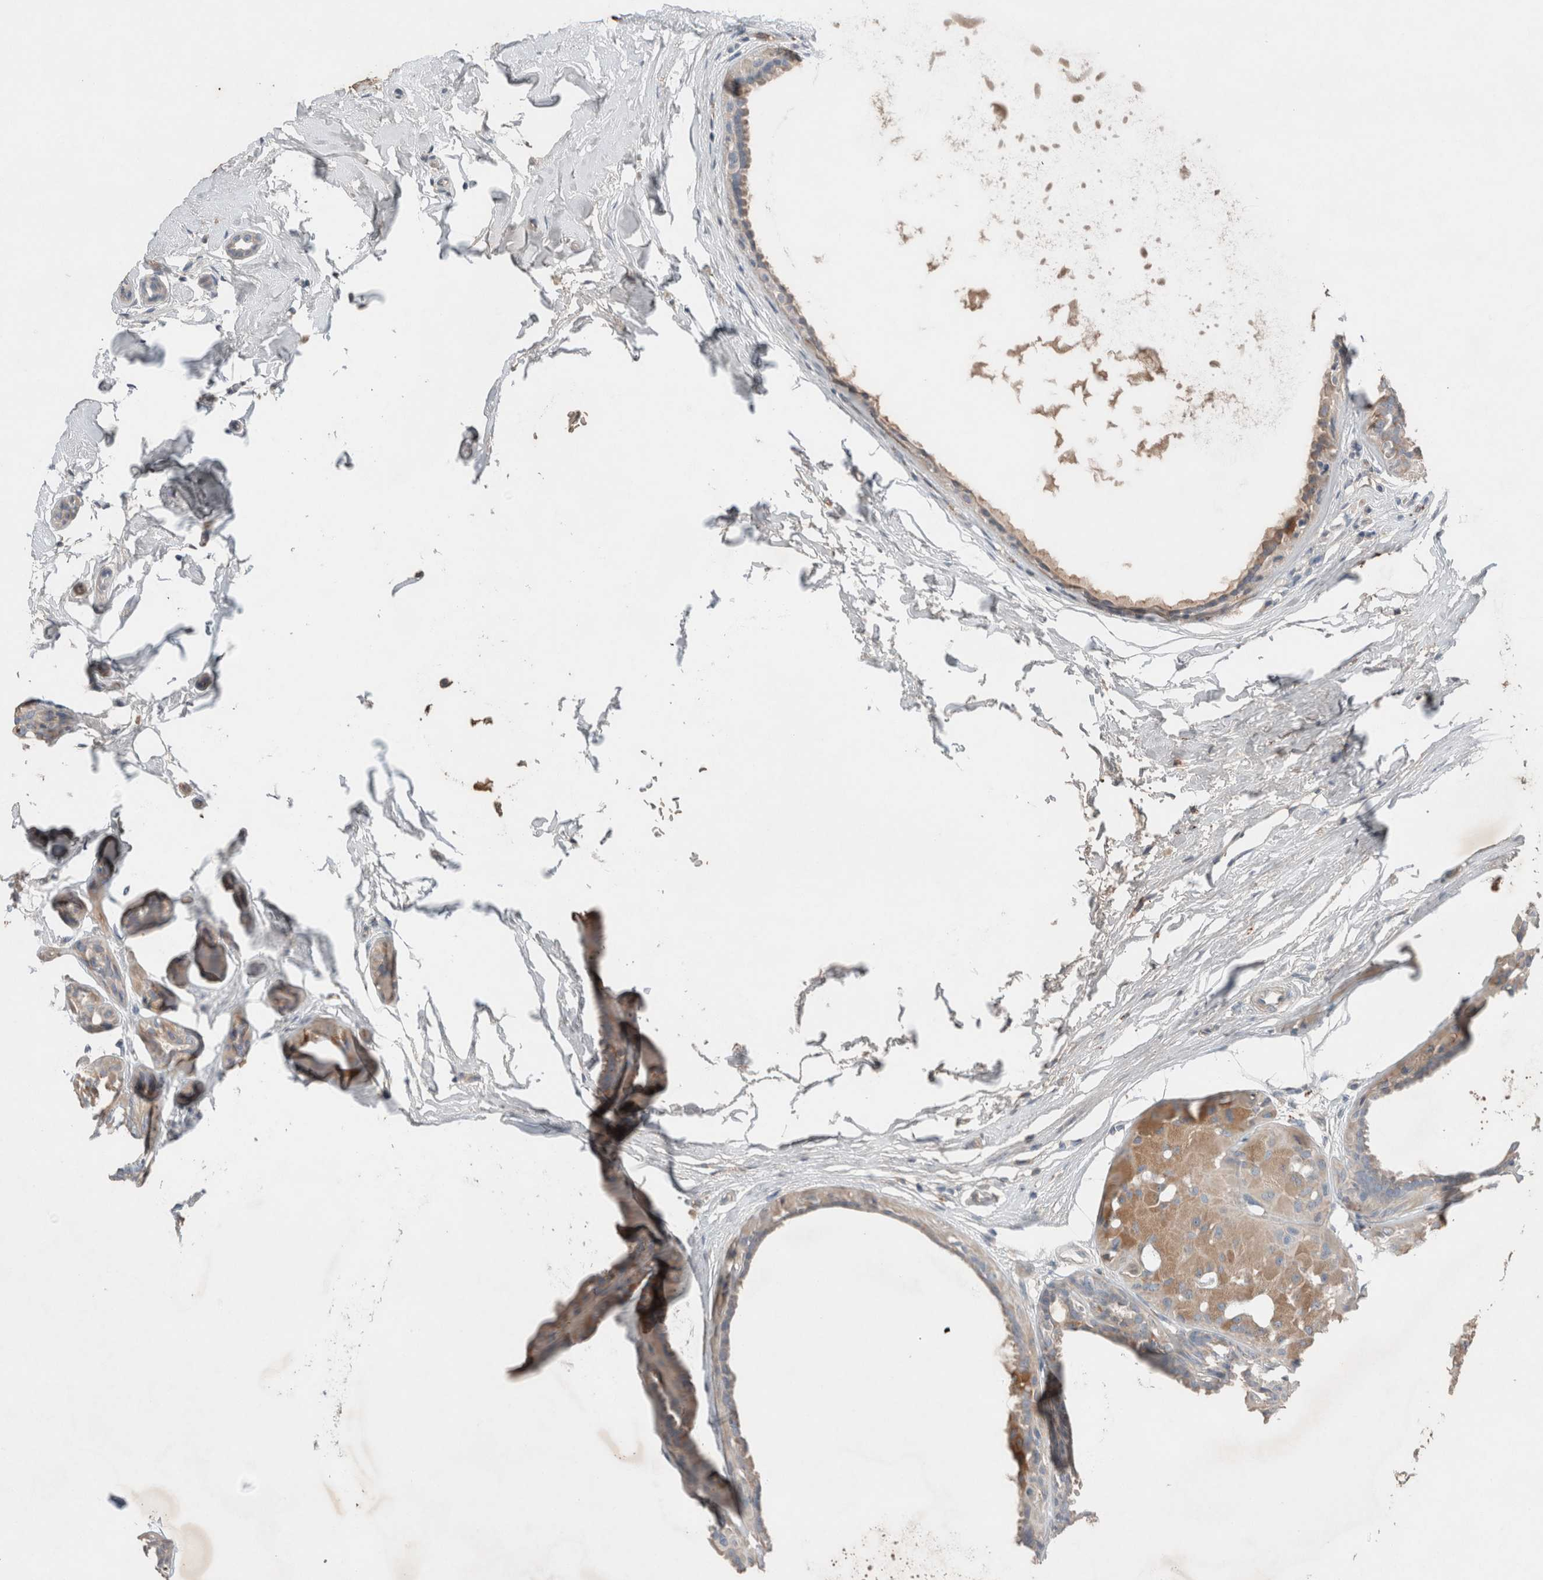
{"staining": {"intensity": "weak", "quantity": ">75%", "location": "cytoplasmic/membranous"}, "tissue": "breast cancer", "cell_type": "Tumor cells", "image_type": "cancer", "snomed": [{"axis": "morphology", "description": "Duct carcinoma"}, {"axis": "topography", "description": "Breast"}], "caption": "This histopathology image displays breast cancer (intraductal carcinoma) stained with immunohistochemistry to label a protein in brown. The cytoplasmic/membranous of tumor cells show weak positivity for the protein. Nuclei are counter-stained blue.", "gene": "UGCG", "patient": {"sex": "female", "age": 55}}